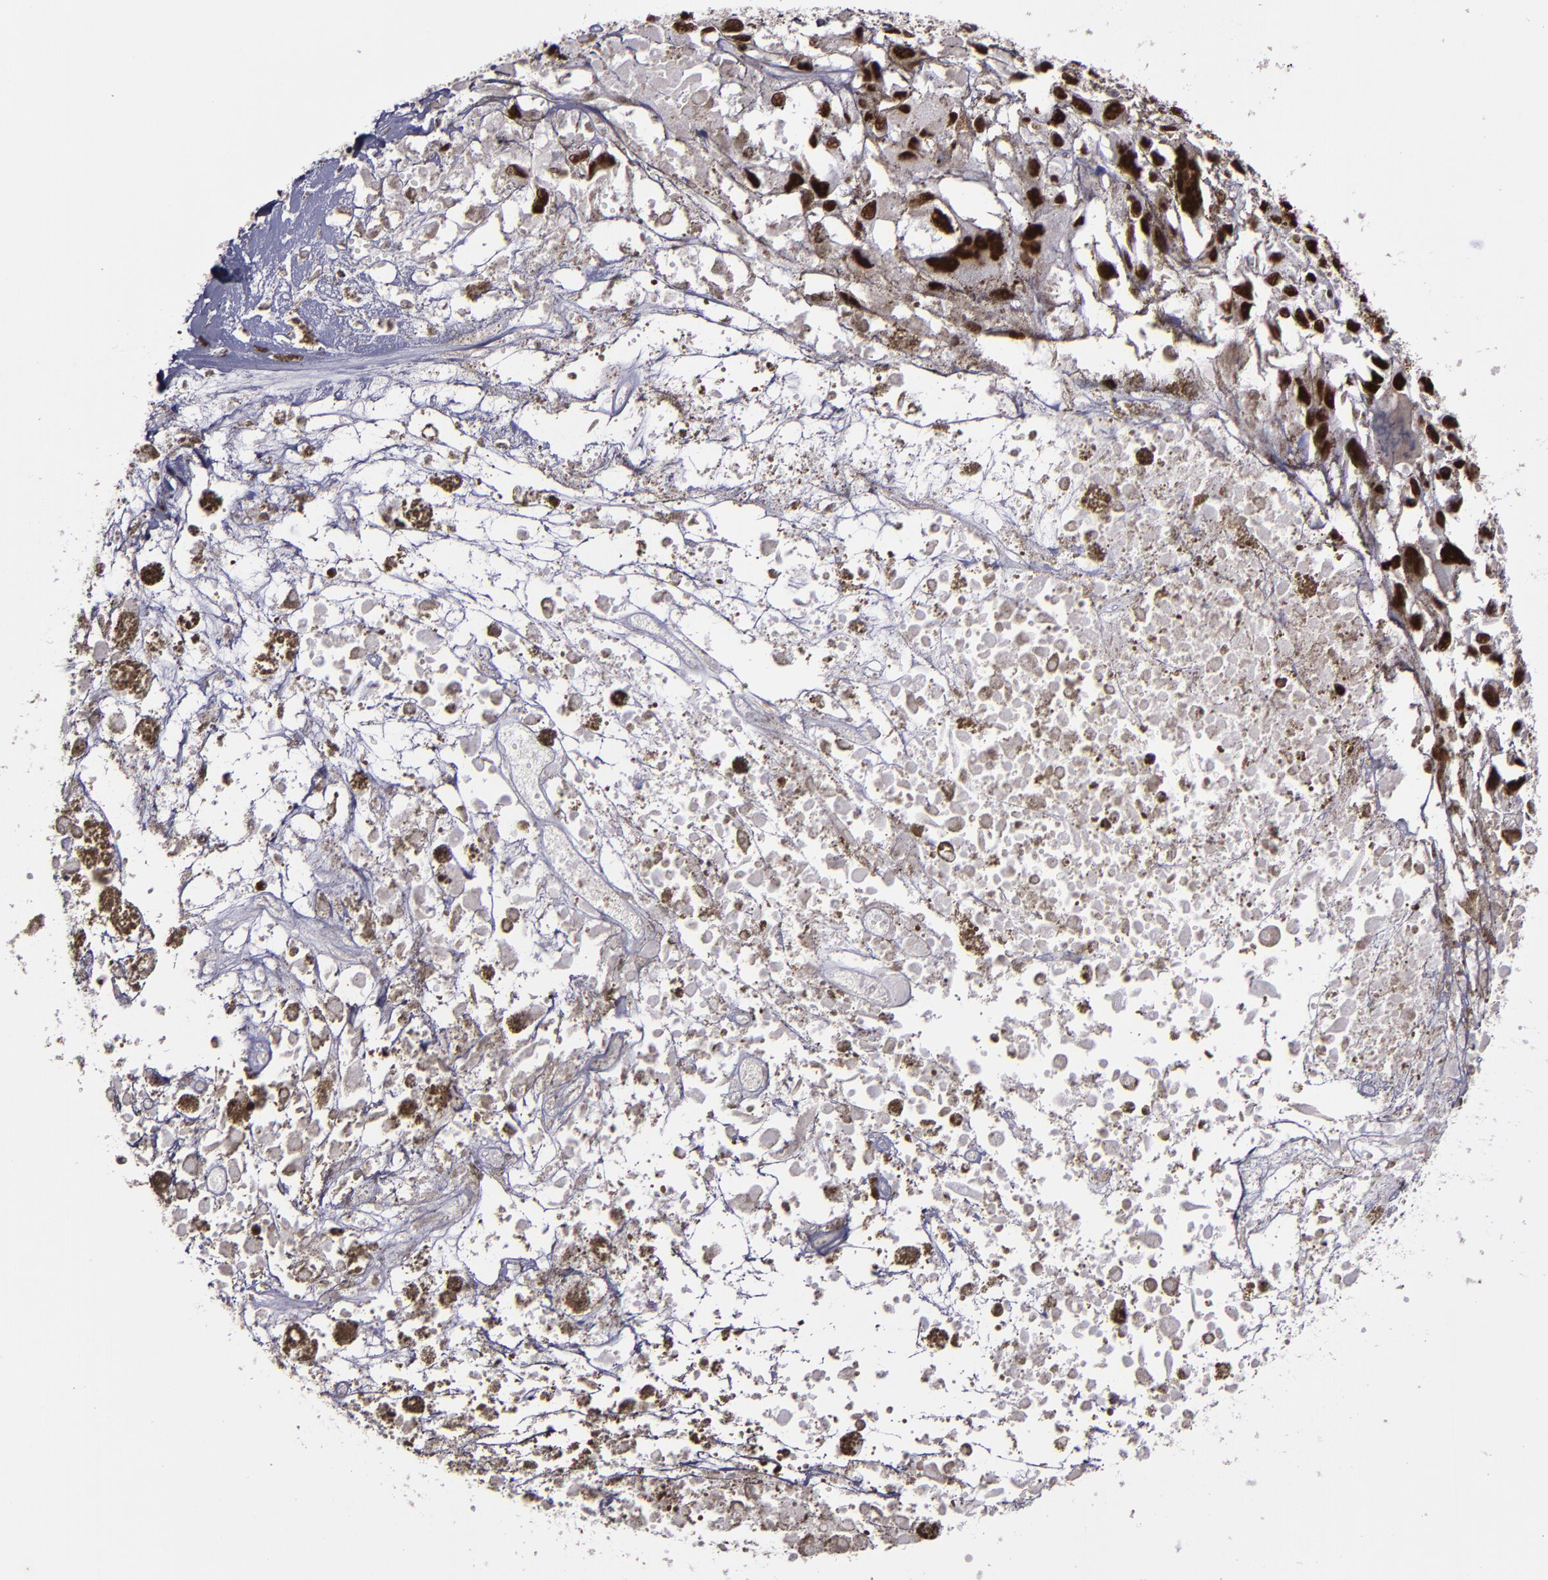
{"staining": {"intensity": "strong", "quantity": ">75%", "location": "nuclear"}, "tissue": "melanoma", "cell_type": "Tumor cells", "image_type": "cancer", "snomed": [{"axis": "morphology", "description": "Malignant melanoma, Metastatic site"}, {"axis": "topography", "description": "Lymph node"}], "caption": "Melanoma stained with a brown dye reveals strong nuclear positive expression in about >75% of tumor cells.", "gene": "PPP4R3A", "patient": {"sex": "male", "age": 59}}